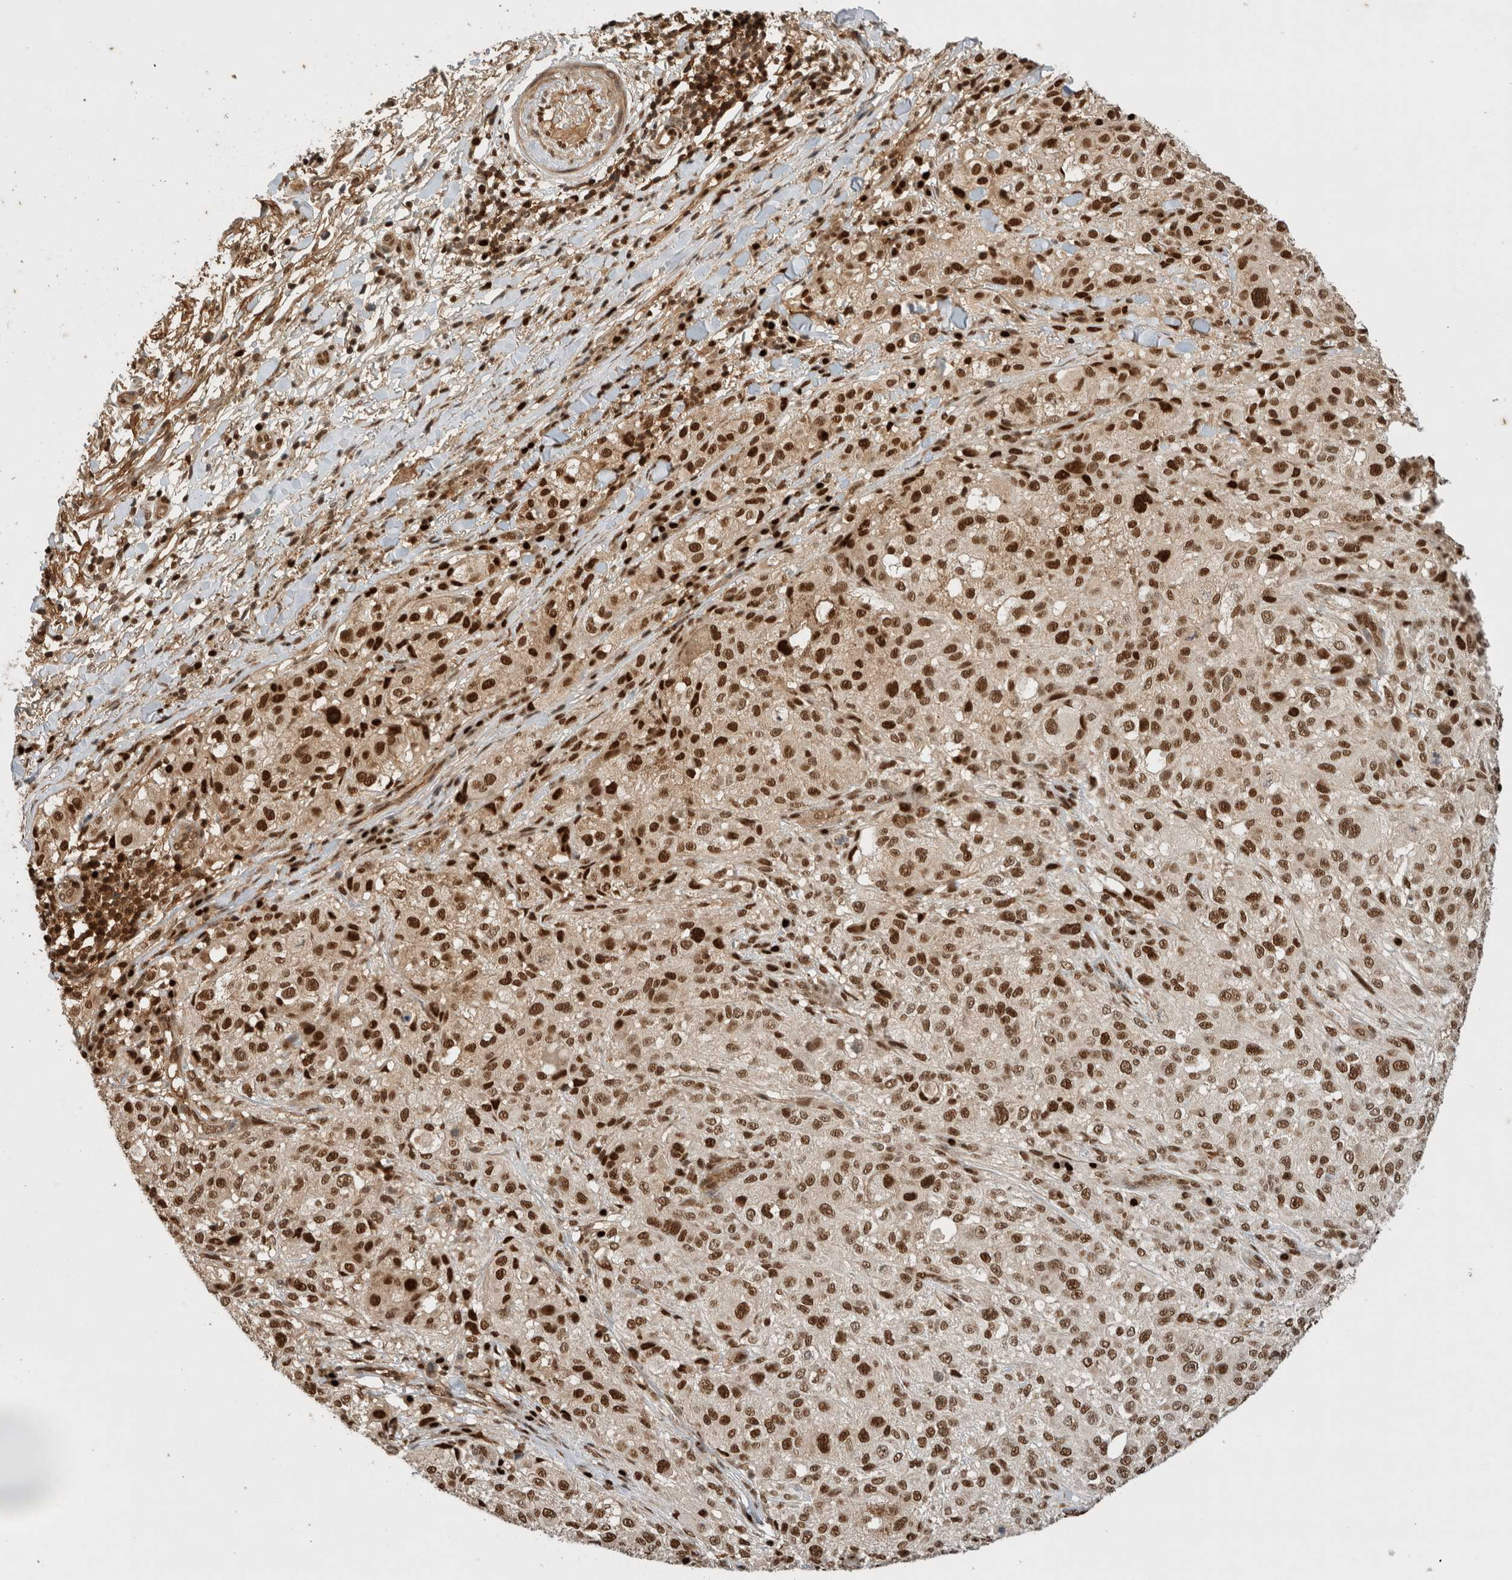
{"staining": {"intensity": "strong", "quantity": ">75%", "location": "nuclear"}, "tissue": "melanoma", "cell_type": "Tumor cells", "image_type": "cancer", "snomed": [{"axis": "morphology", "description": "Necrosis, NOS"}, {"axis": "morphology", "description": "Malignant melanoma, NOS"}, {"axis": "topography", "description": "Skin"}], "caption": "IHC of malignant melanoma exhibits high levels of strong nuclear expression in about >75% of tumor cells.", "gene": "SNRNP40", "patient": {"sex": "female", "age": 87}}